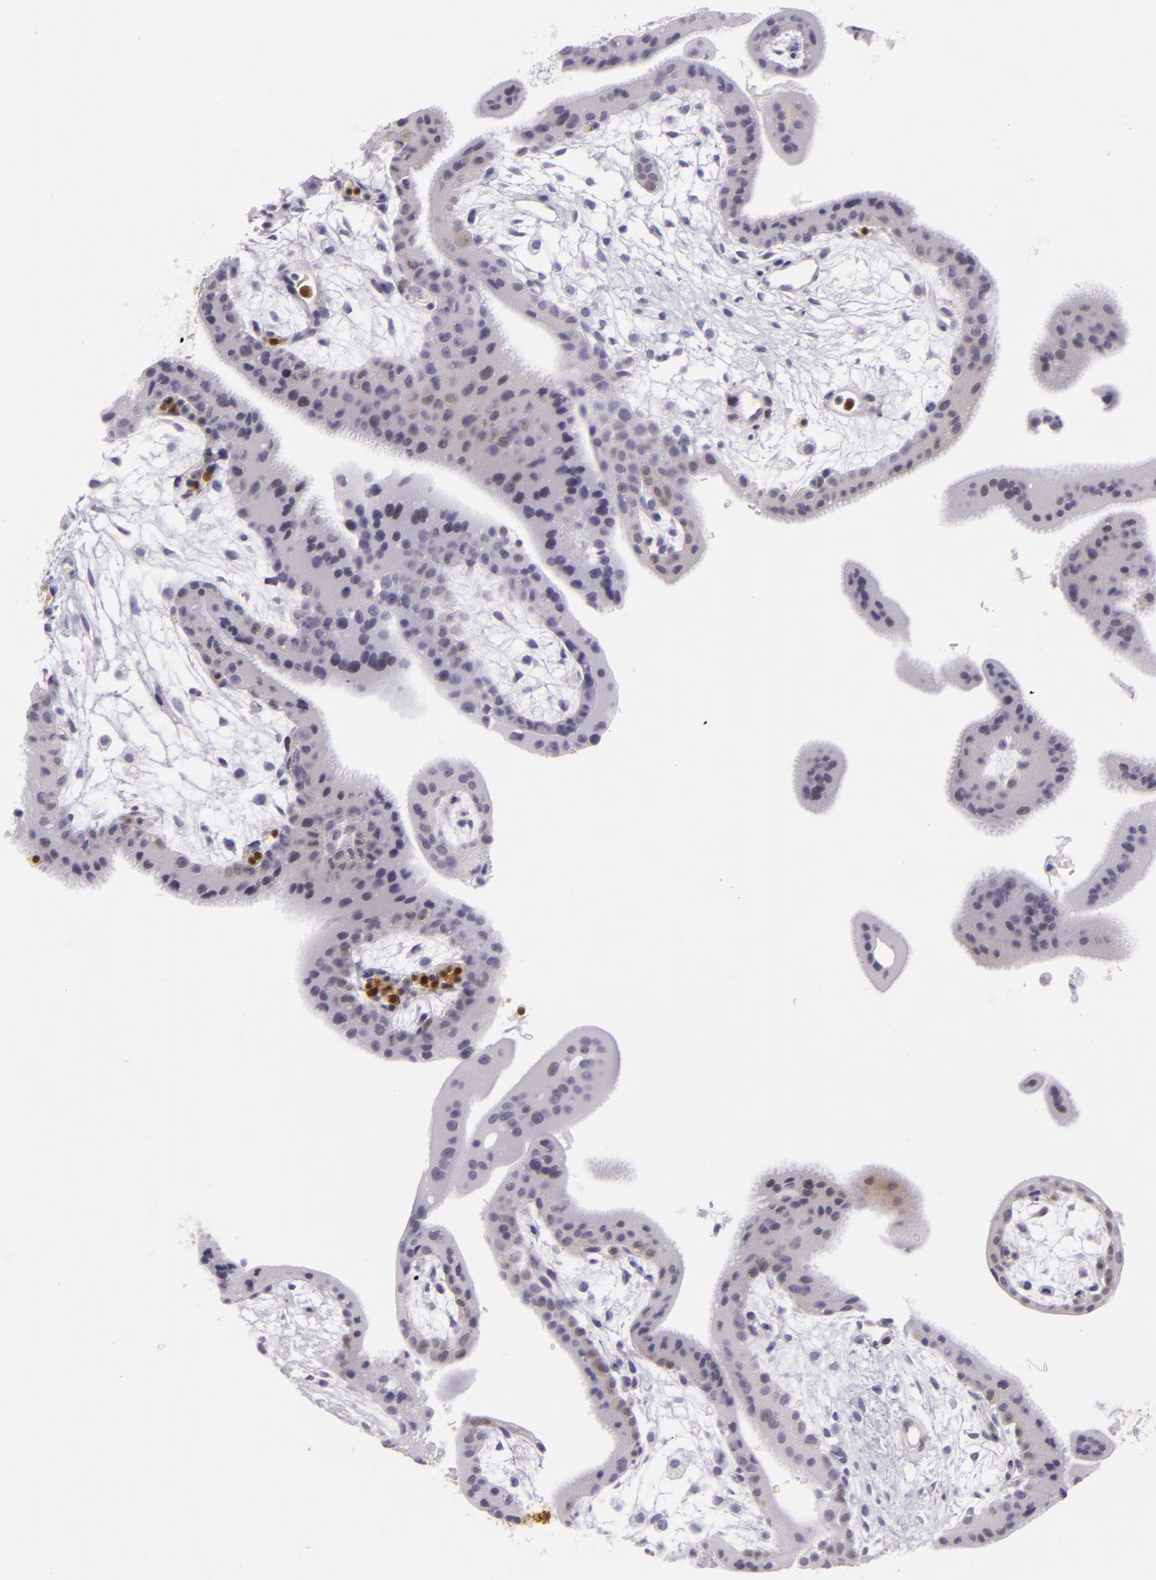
{"staining": {"intensity": "moderate", "quantity": "25%-75%", "location": "nuclear"}, "tissue": "placenta", "cell_type": "Decidual cells", "image_type": "normal", "snomed": [{"axis": "morphology", "description": "Normal tissue, NOS"}, {"axis": "topography", "description": "Placenta"}], "caption": "Decidual cells demonstrate medium levels of moderate nuclear staining in approximately 25%-75% of cells in normal human placenta. The protein of interest is shown in brown color, while the nuclei are stained blue.", "gene": "MT1A", "patient": {"sex": "female", "age": 35}}